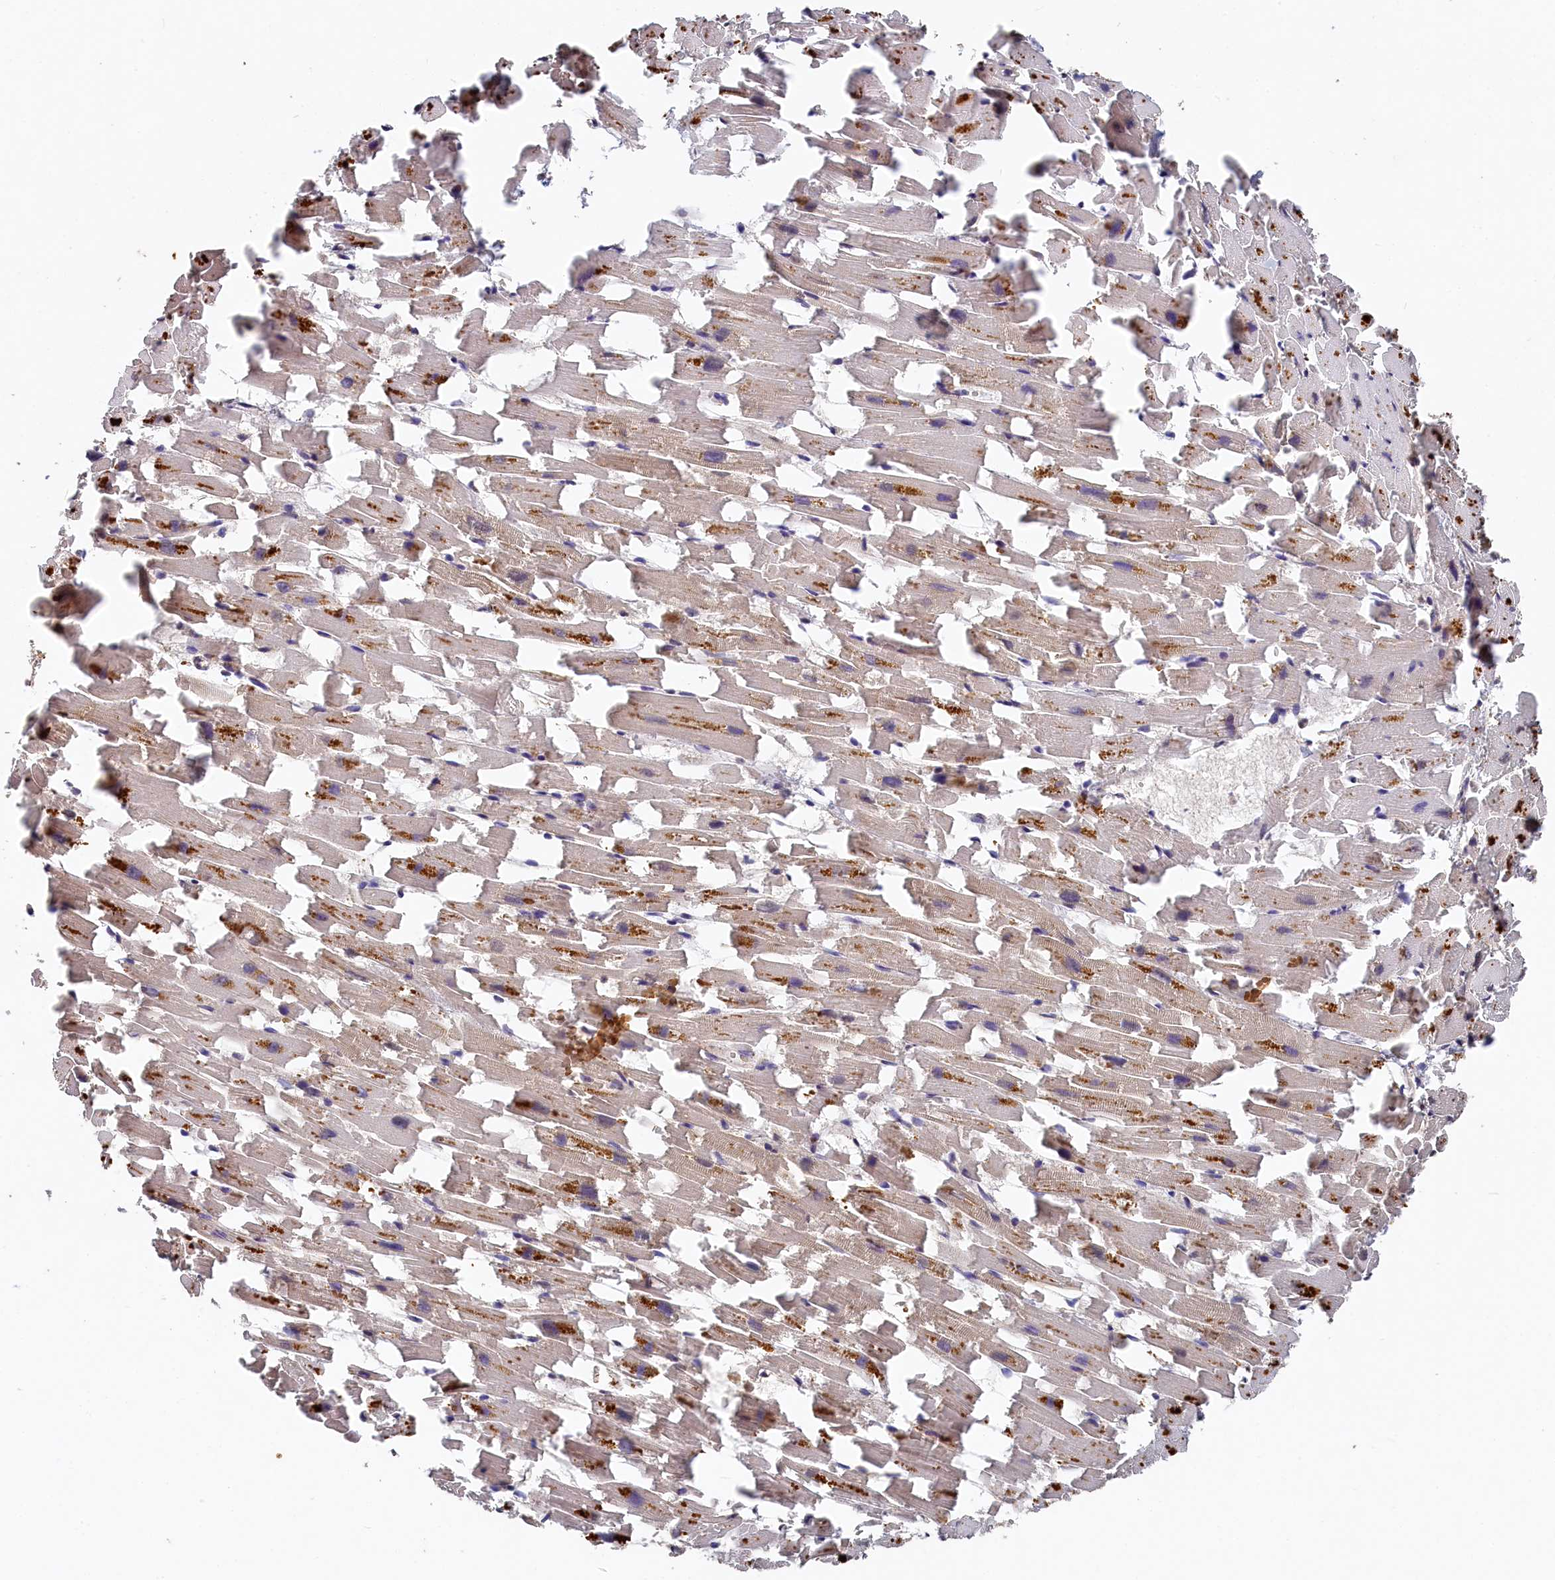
{"staining": {"intensity": "weak", "quantity": "25%-75%", "location": "cytoplasmic/membranous"}, "tissue": "heart muscle", "cell_type": "Cardiomyocytes", "image_type": "normal", "snomed": [{"axis": "morphology", "description": "Normal tissue, NOS"}, {"axis": "topography", "description": "Heart"}], "caption": "Immunohistochemistry (IHC) (DAB) staining of benign human heart muscle reveals weak cytoplasmic/membranous protein staining in about 25%-75% of cardiomyocytes.", "gene": "DHRS11", "patient": {"sex": "female", "age": 64}}